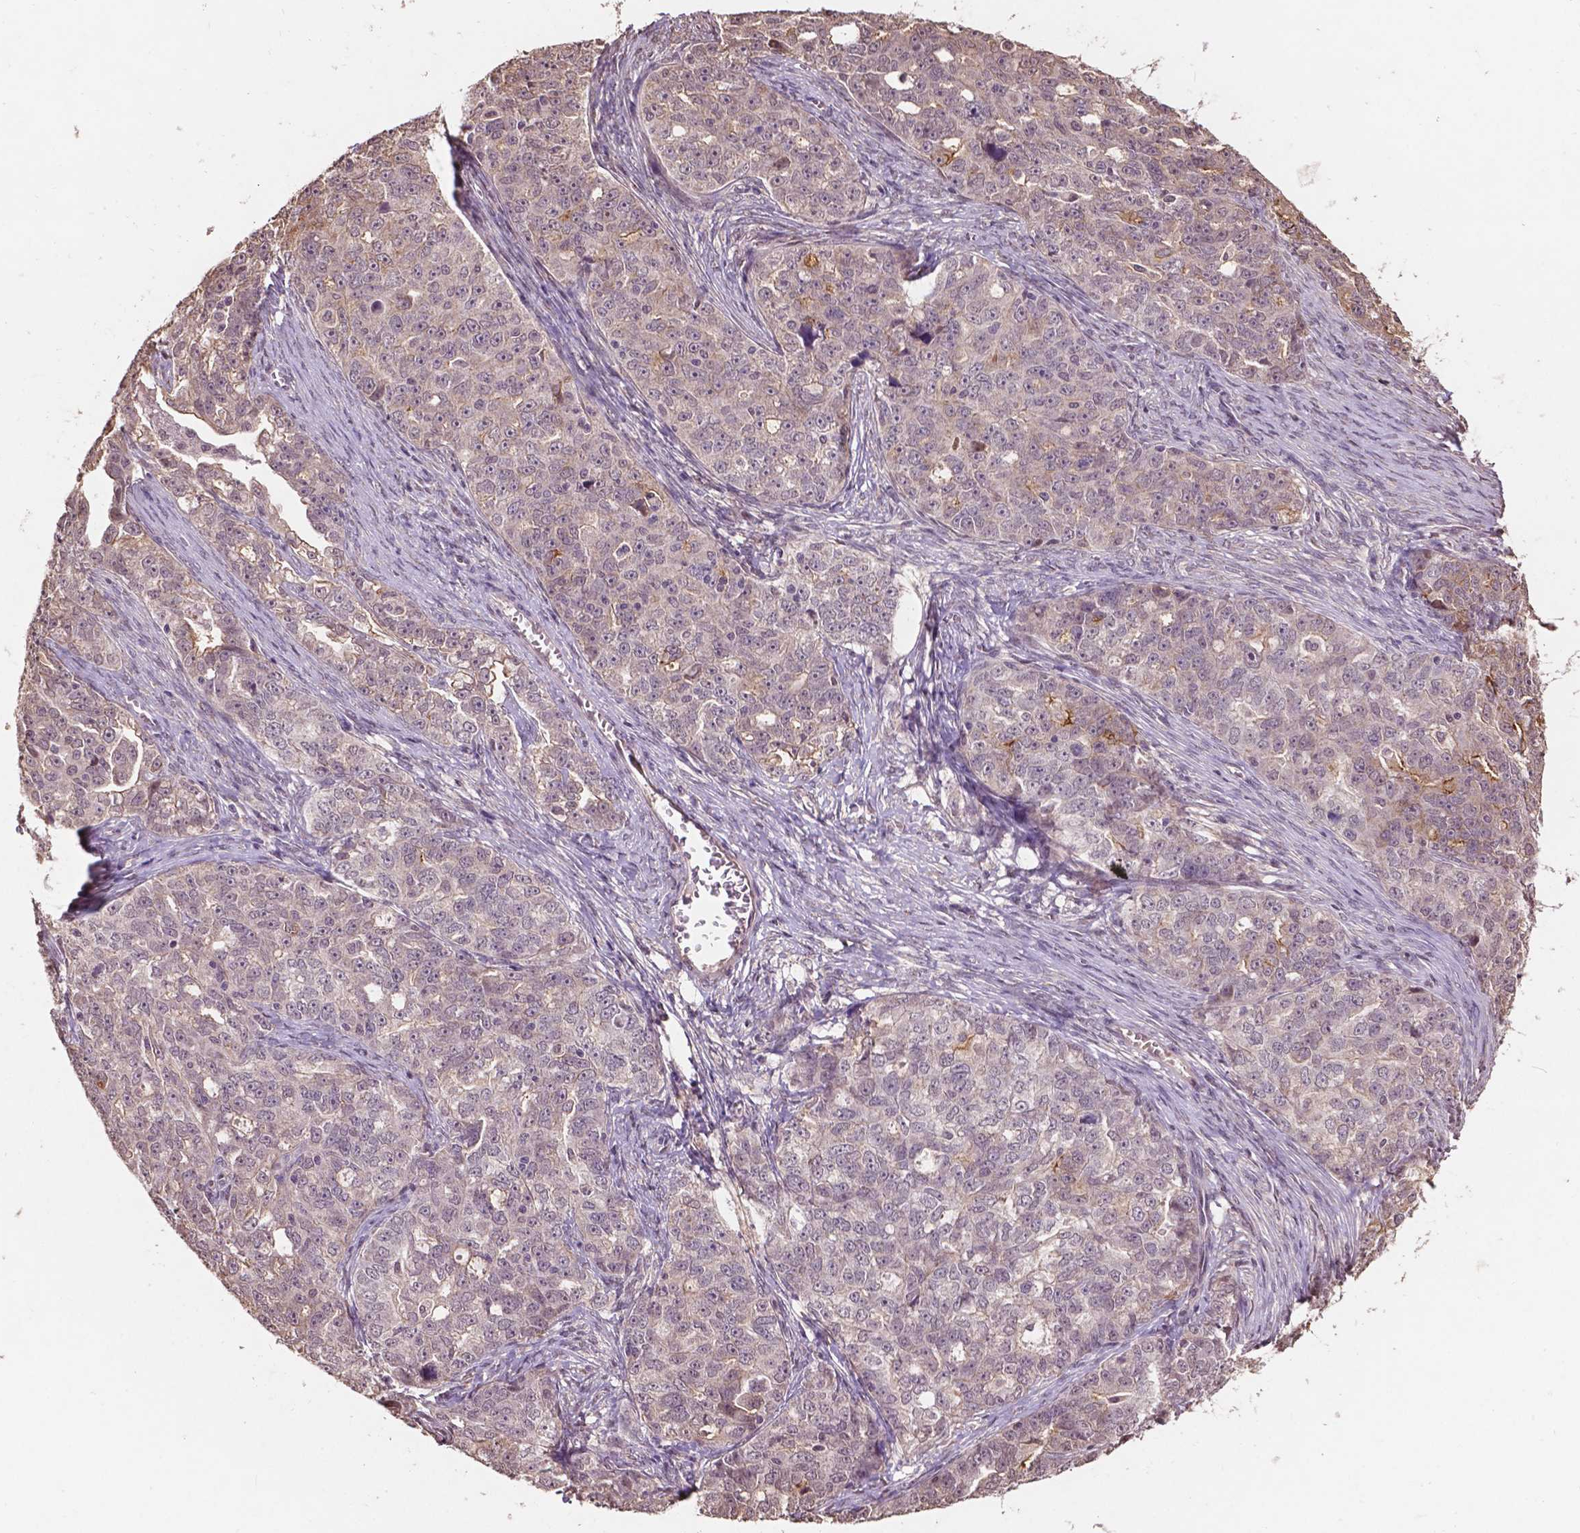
{"staining": {"intensity": "weak", "quantity": "<25%", "location": "cytoplasmic/membranous"}, "tissue": "ovarian cancer", "cell_type": "Tumor cells", "image_type": "cancer", "snomed": [{"axis": "morphology", "description": "Cystadenocarcinoma, serous, NOS"}, {"axis": "topography", "description": "Ovary"}], "caption": "A high-resolution micrograph shows immunohistochemistry (IHC) staining of ovarian serous cystadenocarcinoma, which exhibits no significant staining in tumor cells.", "gene": "GLRA2", "patient": {"sex": "female", "age": 51}}